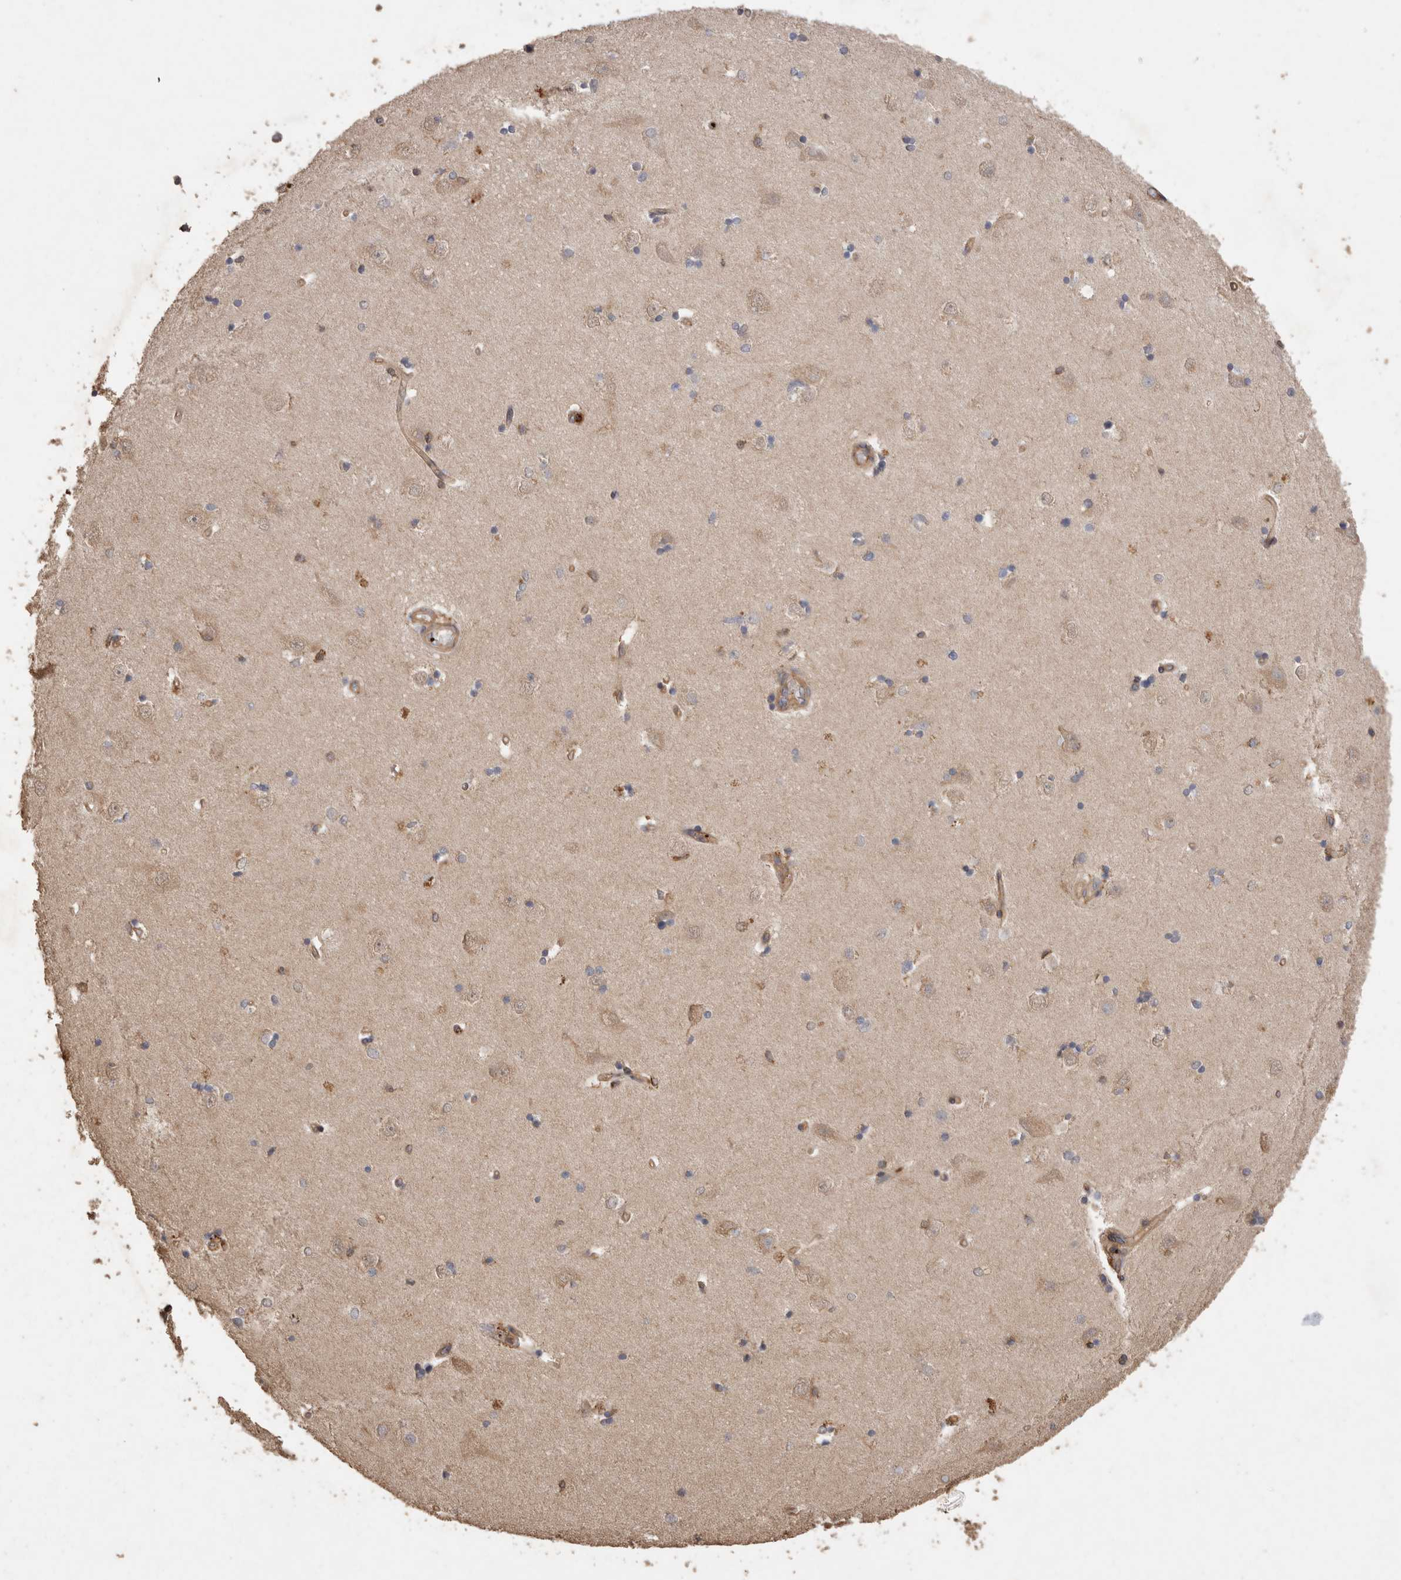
{"staining": {"intensity": "negative", "quantity": "none", "location": "none"}, "tissue": "hippocampus", "cell_type": "Glial cells", "image_type": "normal", "snomed": [{"axis": "morphology", "description": "Normal tissue, NOS"}, {"axis": "topography", "description": "Hippocampus"}], "caption": "Protein analysis of unremarkable hippocampus reveals no significant positivity in glial cells.", "gene": "SNX31", "patient": {"sex": "male", "age": 45}}